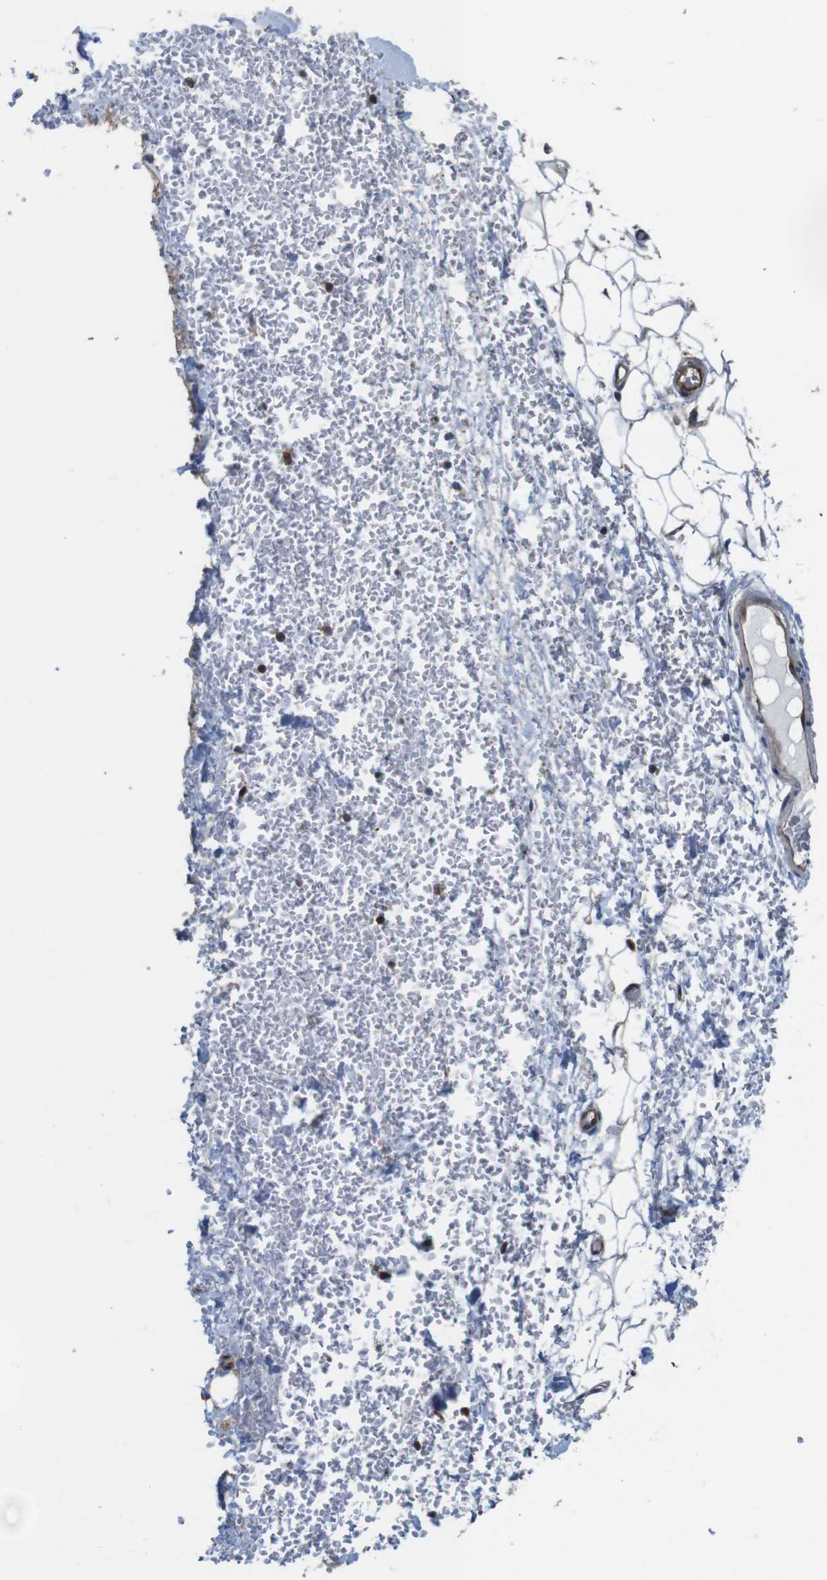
{"staining": {"intensity": "negative", "quantity": "none", "location": "none"}, "tissue": "adipose tissue", "cell_type": "Adipocytes", "image_type": "normal", "snomed": [{"axis": "morphology", "description": "Normal tissue, NOS"}, {"axis": "morphology", "description": "Adenocarcinoma, NOS"}, {"axis": "topography", "description": "Esophagus"}], "caption": "This is a histopathology image of immunohistochemistry (IHC) staining of unremarkable adipose tissue, which shows no expression in adipocytes.", "gene": "PCOLCE2", "patient": {"sex": "male", "age": 62}}